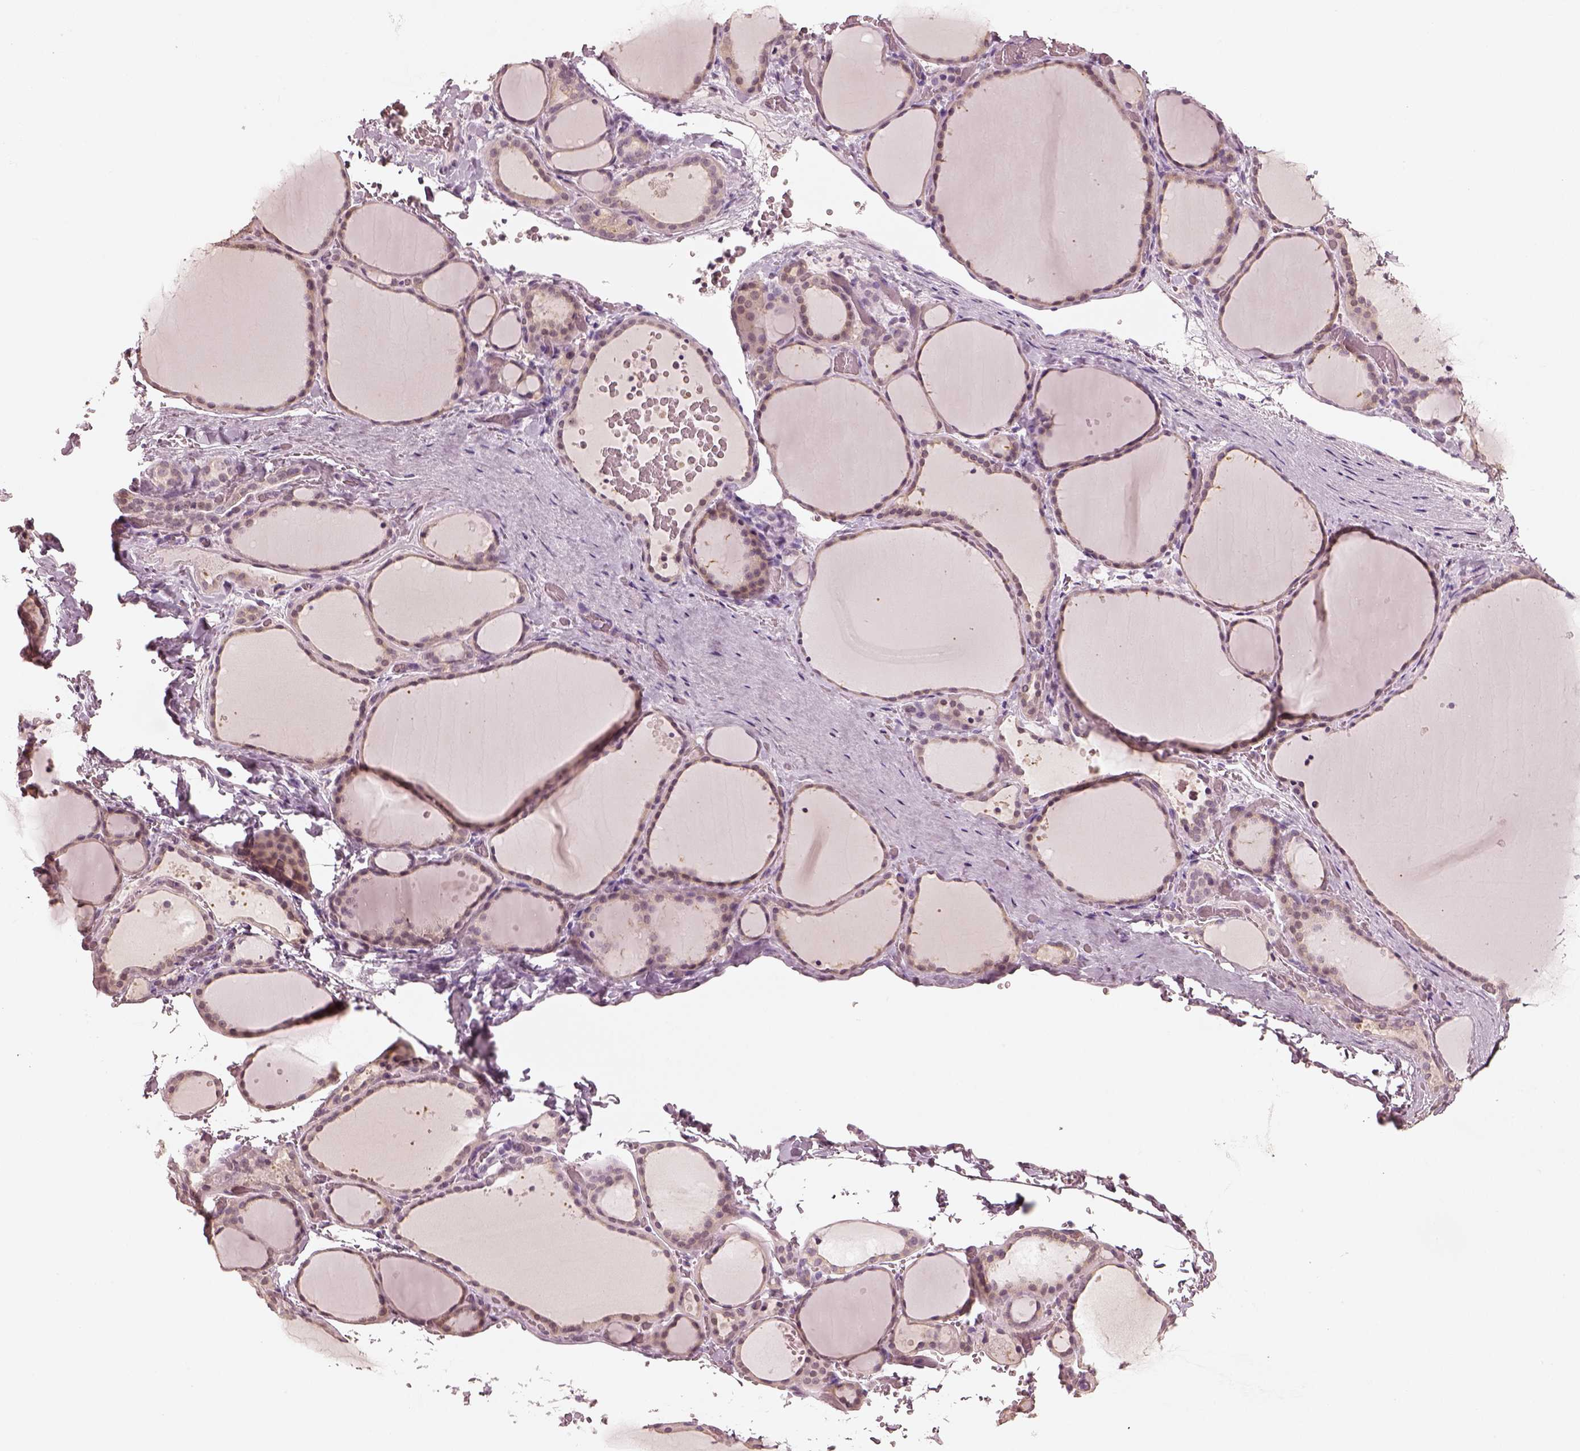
{"staining": {"intensity": "weak", "quantity": ">75%", "location": "cytoplasmic/membranous"}, "tissue": "thyroid gland", "cell_type": "Glandular cells", "image_type": "normal", "snomed": [{"axis": "morphology", "description": "Normal tissue, NOS"}, {"axis": "topography", "description": "Thyroid gland"}], "caption": "Protein expression analysis of benign human thyroid gland reveals weak cytoplasmic/membranous staining in about >75% of glandular cells.", "gene": "EGR4", "patient": {"sex": "female", "age": 36}}